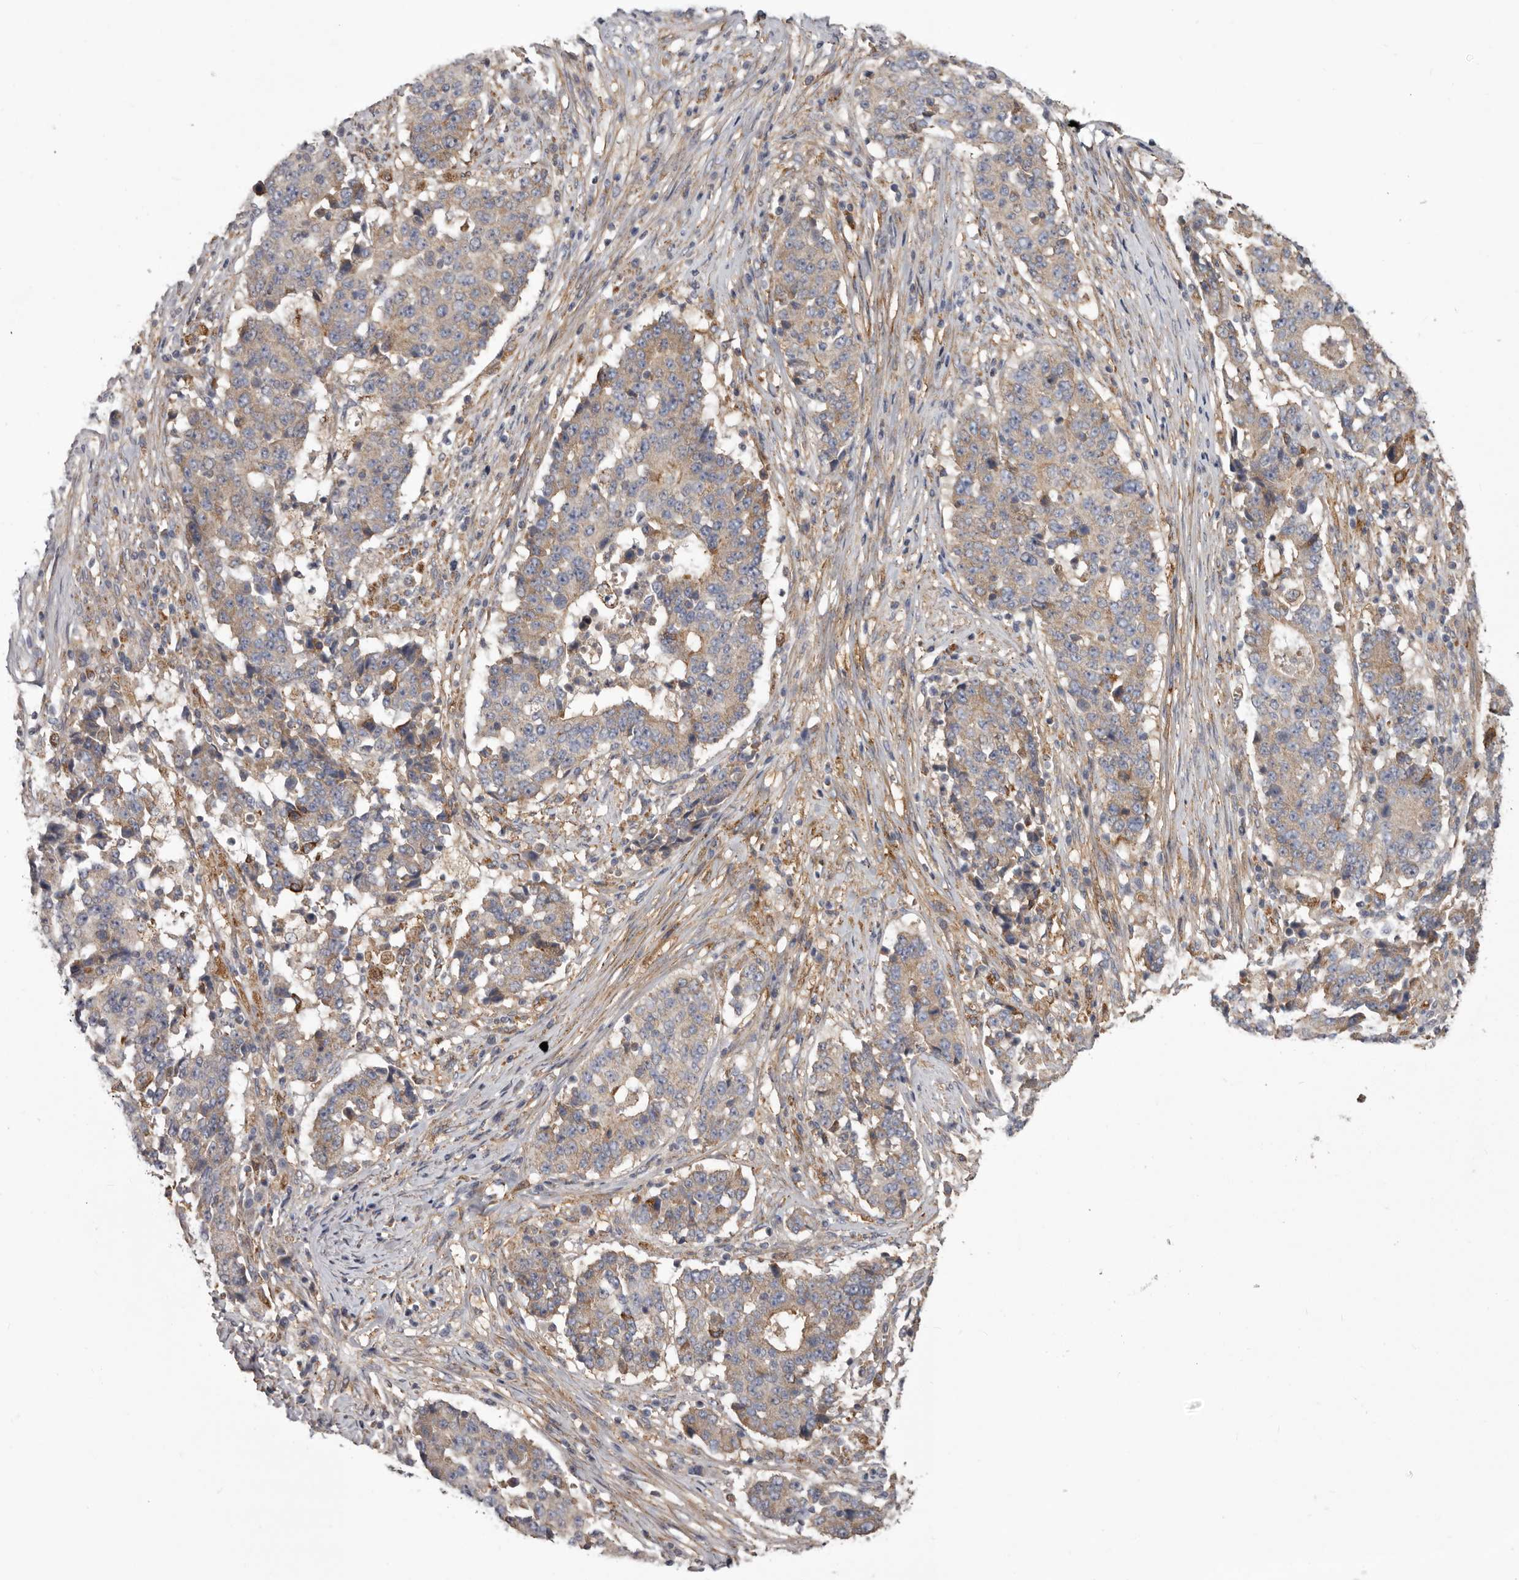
{"staining": {"intensity": "moderate", "quantity": "<25%", "location": "cytoplasmic/membranous"}, "tissue": "stomach cancer", "cell_type": "Tumor cells", "image_type": "cancer", "snomed": [{"axis": "morphology", "description": "Adenocarcinoma, NOS"}, {"axis": "topography", "description": "Stomach"}], "caption": "Immunohistochemical staining of stomach adenocarcinoma demonstrates low levels of moderate cytoplasmic/membranous protein positivity in approximately <25% of tumor cells. The staining is performed using DAB (3,3'-diaminobenzidine) brown chromogen to label protein expression. The nuclei are counter-stained blue using hematoxylin.", "gene": "ENAH", "patient": {"sex": "male", "age": 59}}